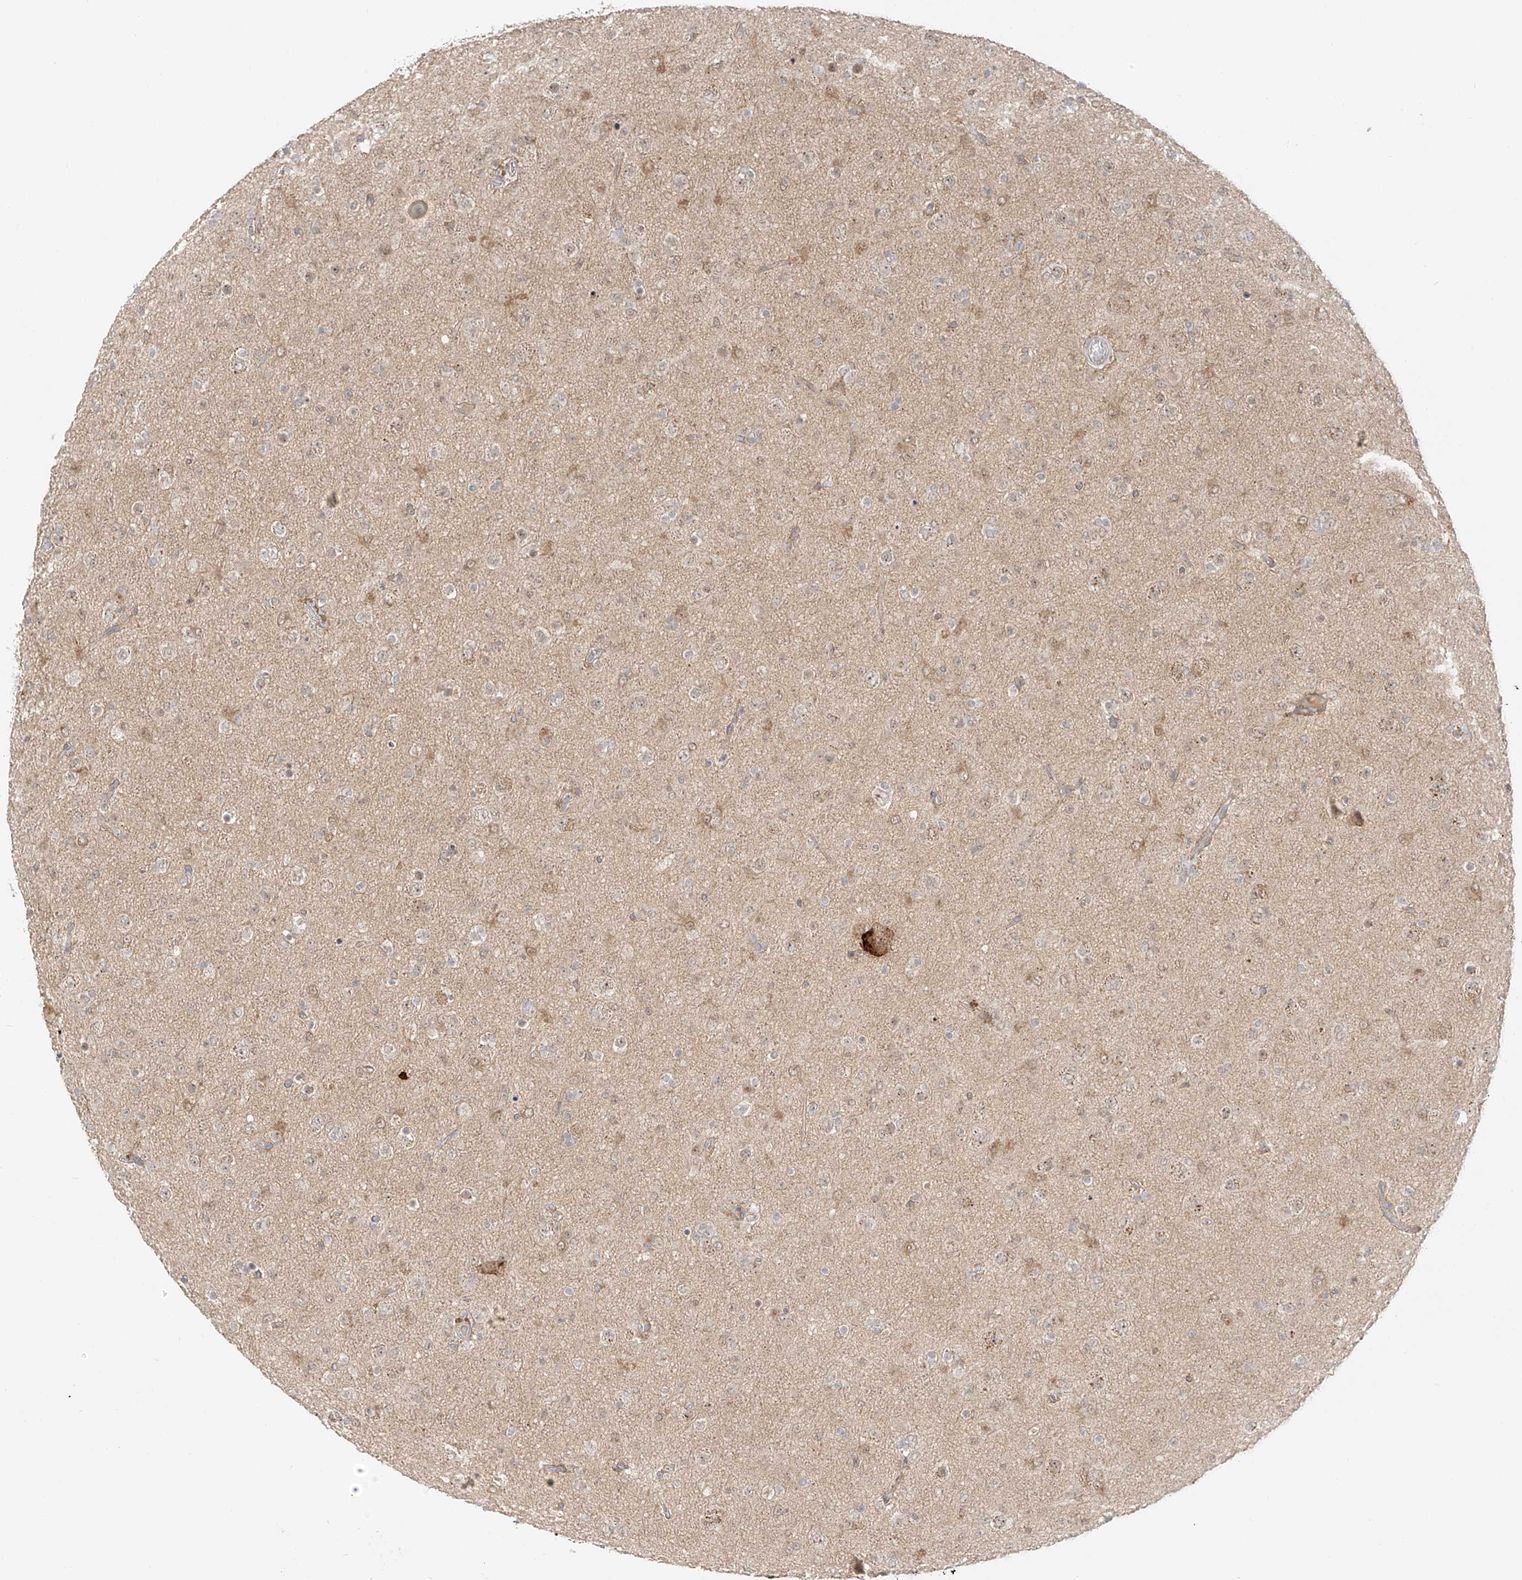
{"staining": {"intensity": "weak", "quantity": "25%-75%", "location": "cytoplasmic/membranous"}, "tissue": "glioma", "cell_type": "Tumor cells", "image_type": "cancer", "snomed": [{"axis": "morphology", "description": "Glioma, malignant, Low grade"}, {"axis": "topography", "description": "Brain"}], "caption": "Glioma stained for a protein (brown) reveals weak cytoplasmic/membranous positive staining in about 25%-75% of tumor cells.", "gene": "MIPEP", "patient": {"sex": "male", "age": 65}}